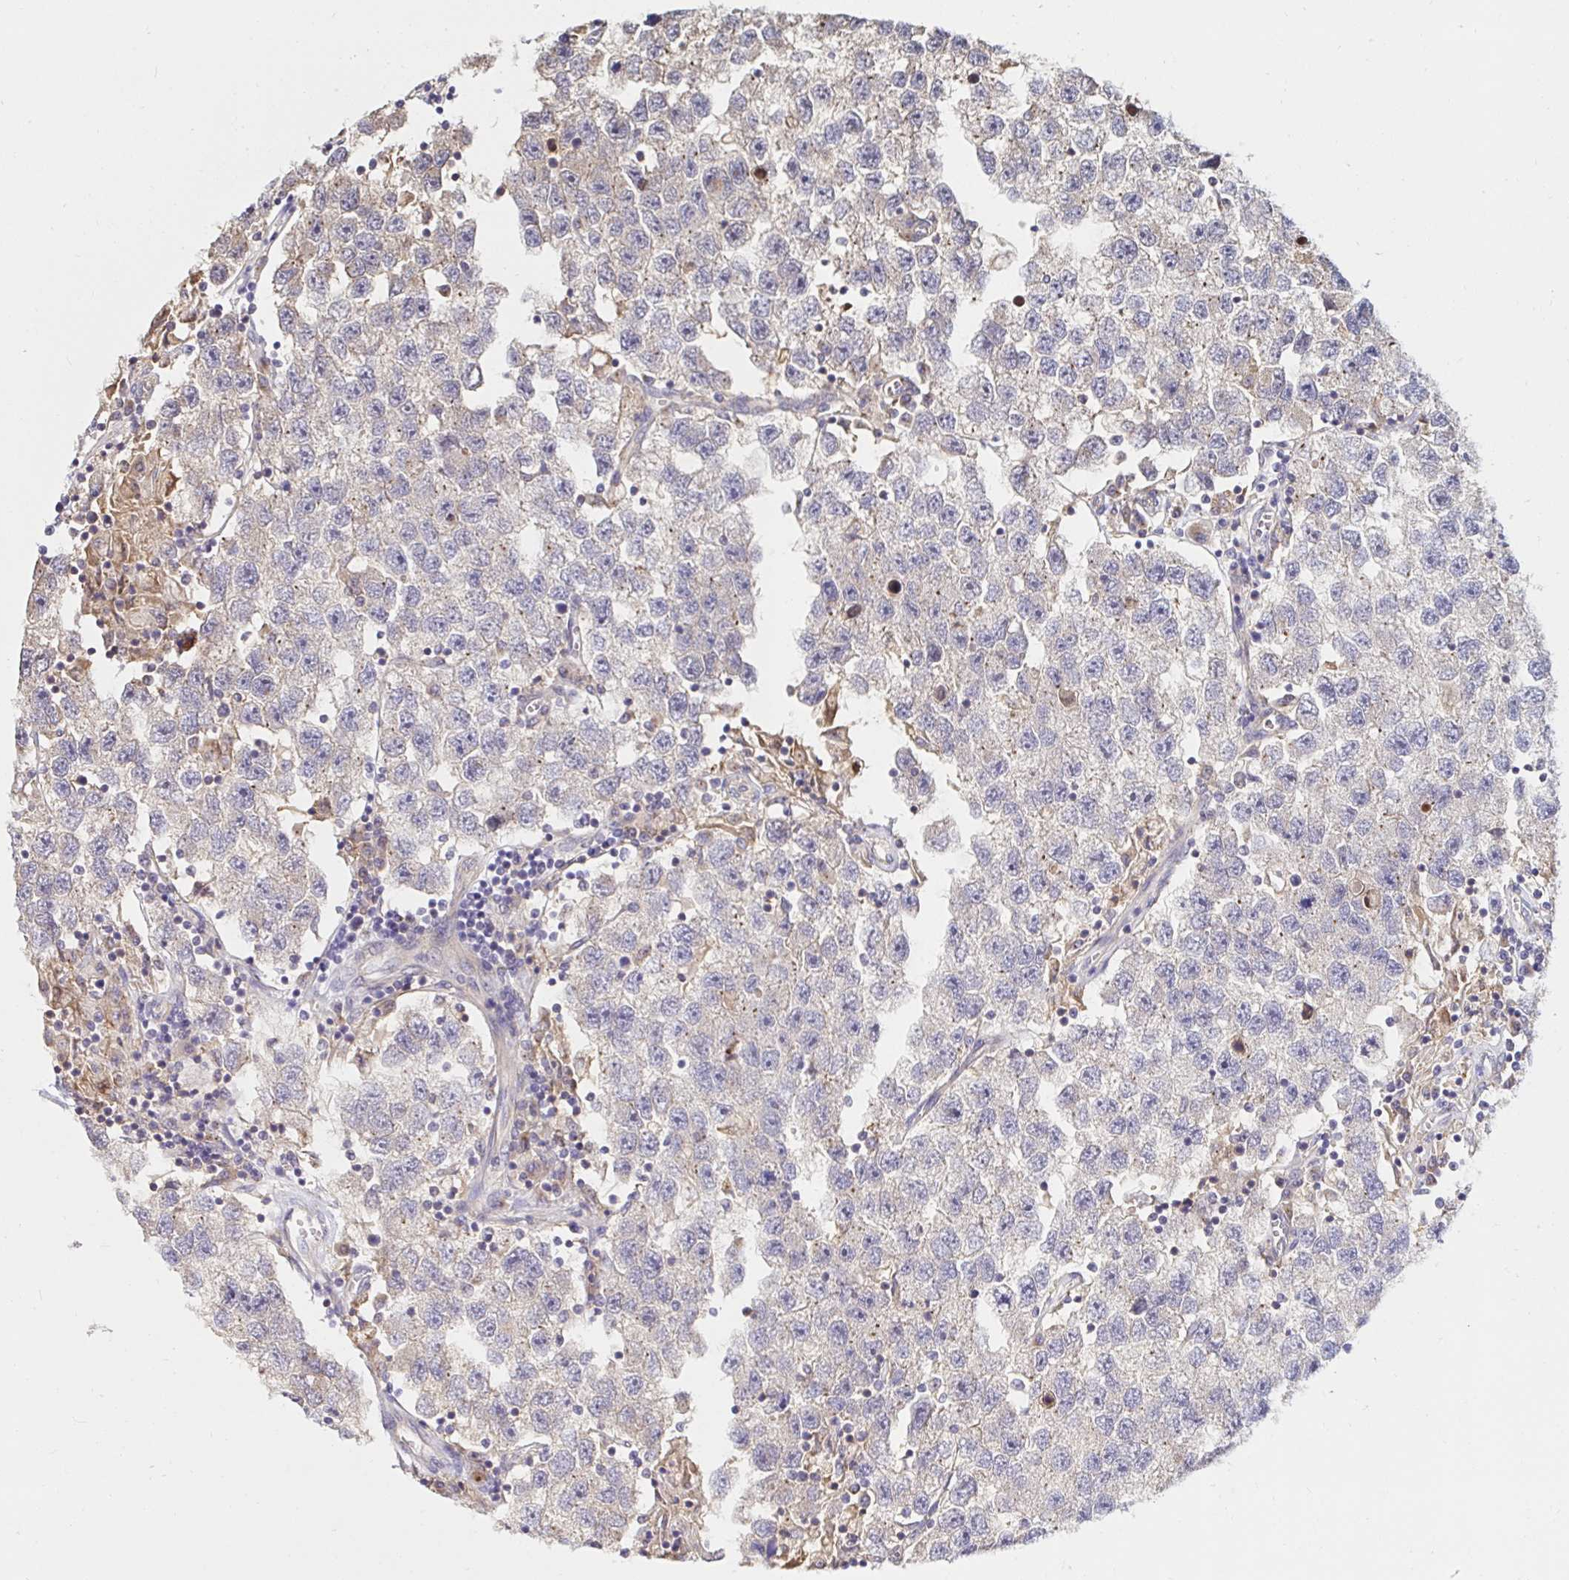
{"staining": {"intensity": "negative", "quantity": "none", "location": "none"}, "tissue": "testis cancer", "cell_type": "Tumor cells", "image_type": "cancer", "snomed": [{"axis": "morphology", "description": "Seminoma, NOS"}, {"axis": "topography", "description": "Testis"}], "caption": "Protein analysis of seminoma (testis) displays no significant expression in tumor cells. (Immunohistochemistry (ihc), brightfield microscopy, high magnification).", "gene": "RSRP1", "patient": {"sex": "male", "age": 26}}